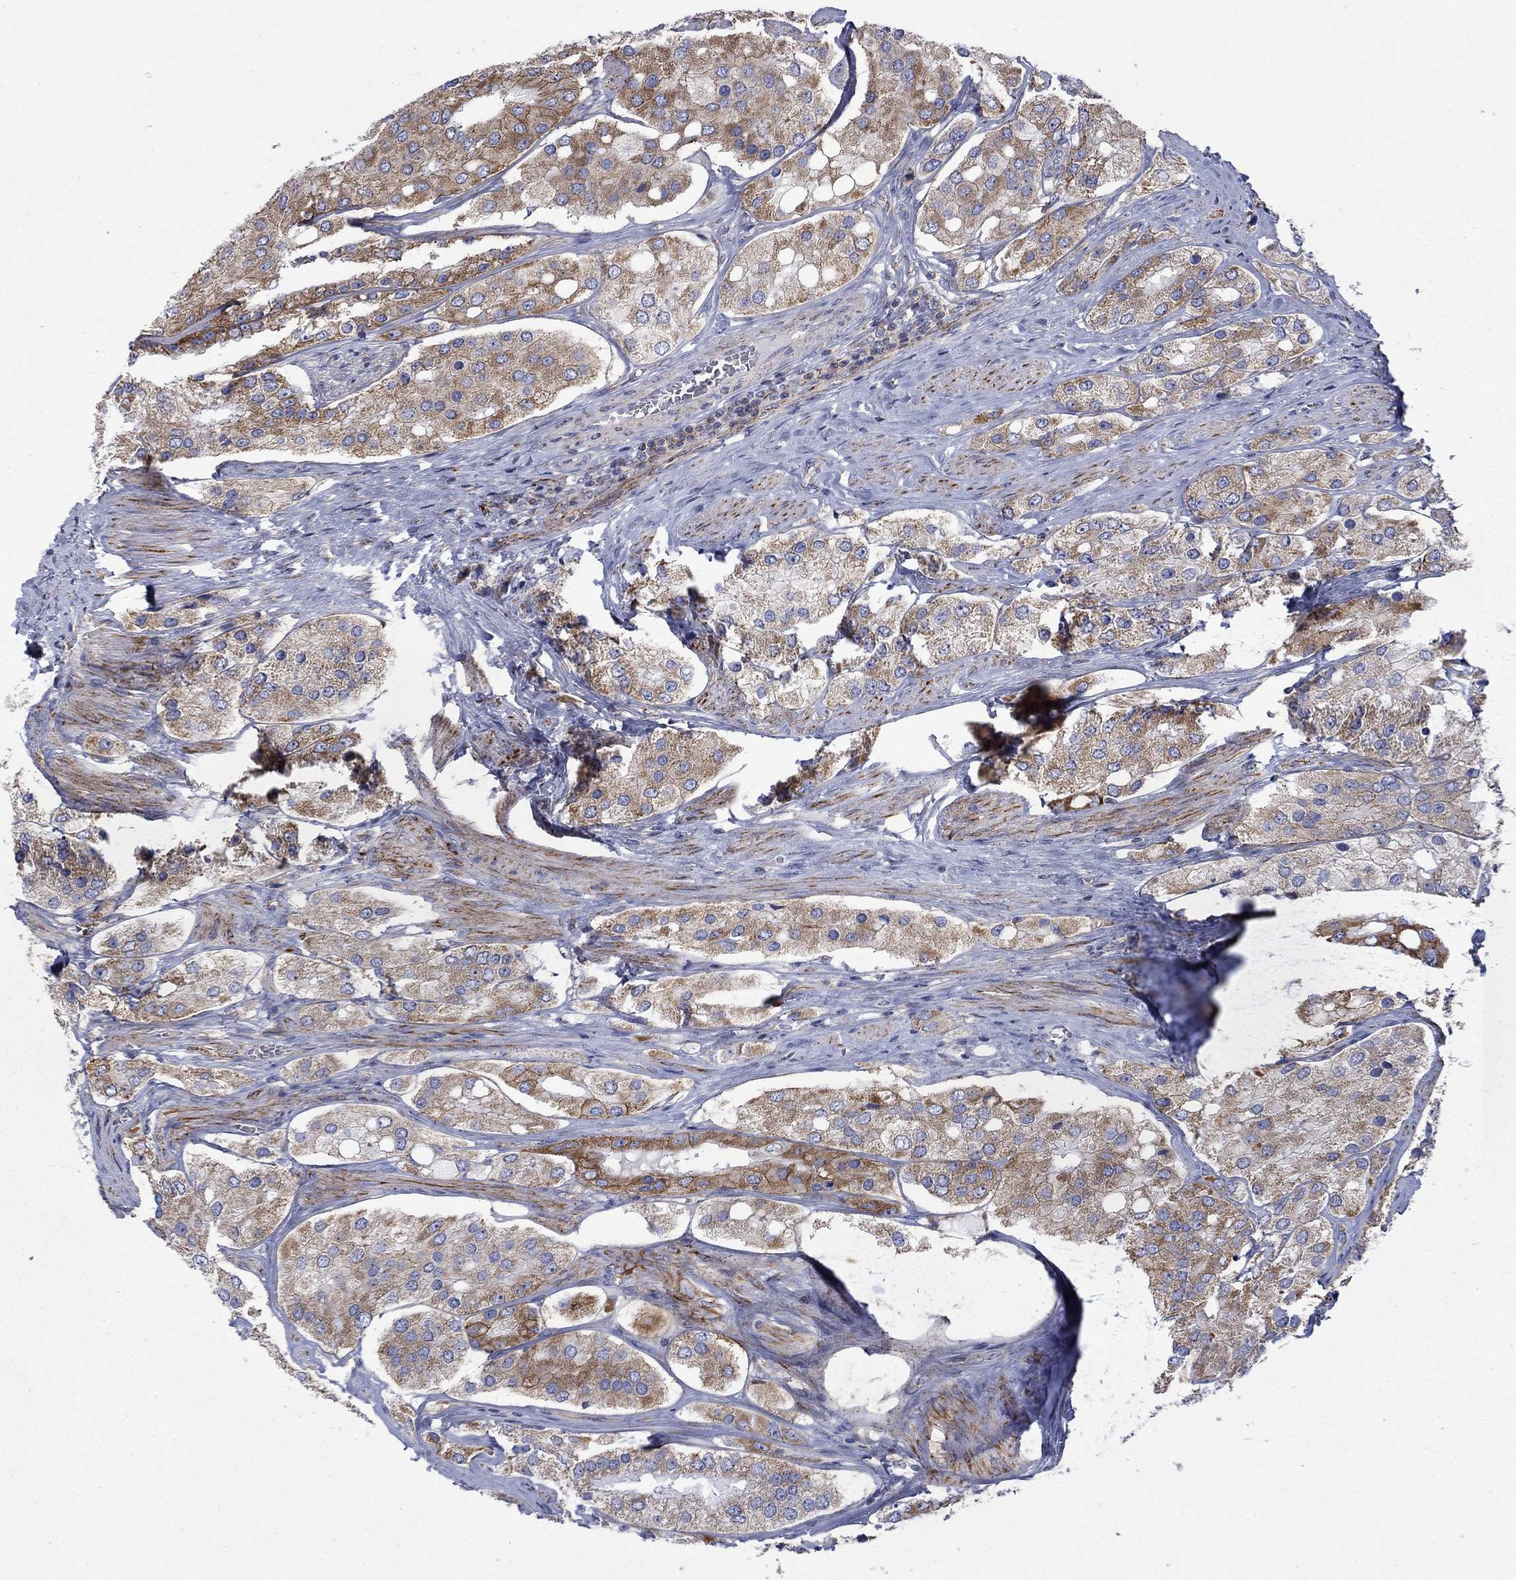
{"staining": {"intensity": "strong", "quantity": "25%-75%", "location": "cytoplasmic/membranous"}, "tissue": "prostate cancer", "cell_type": "Tumor cells", "image_type": "cancer", "snomed": [{"axis": "morphology", "description": "Adenocarcinoma, Low grade"}, {"axis": "topography", "description": "Prostate"}], "caption": "Approximately 25%-75% of tumor cells in prostate cancer (low-grade adenocarcinoma) reveal strong cytoplasmic/membranous protein expression as visualized by brown immunohistochemical staining.", "gene": "CISD1", "patient": {"sex": "male", "age": 69}}